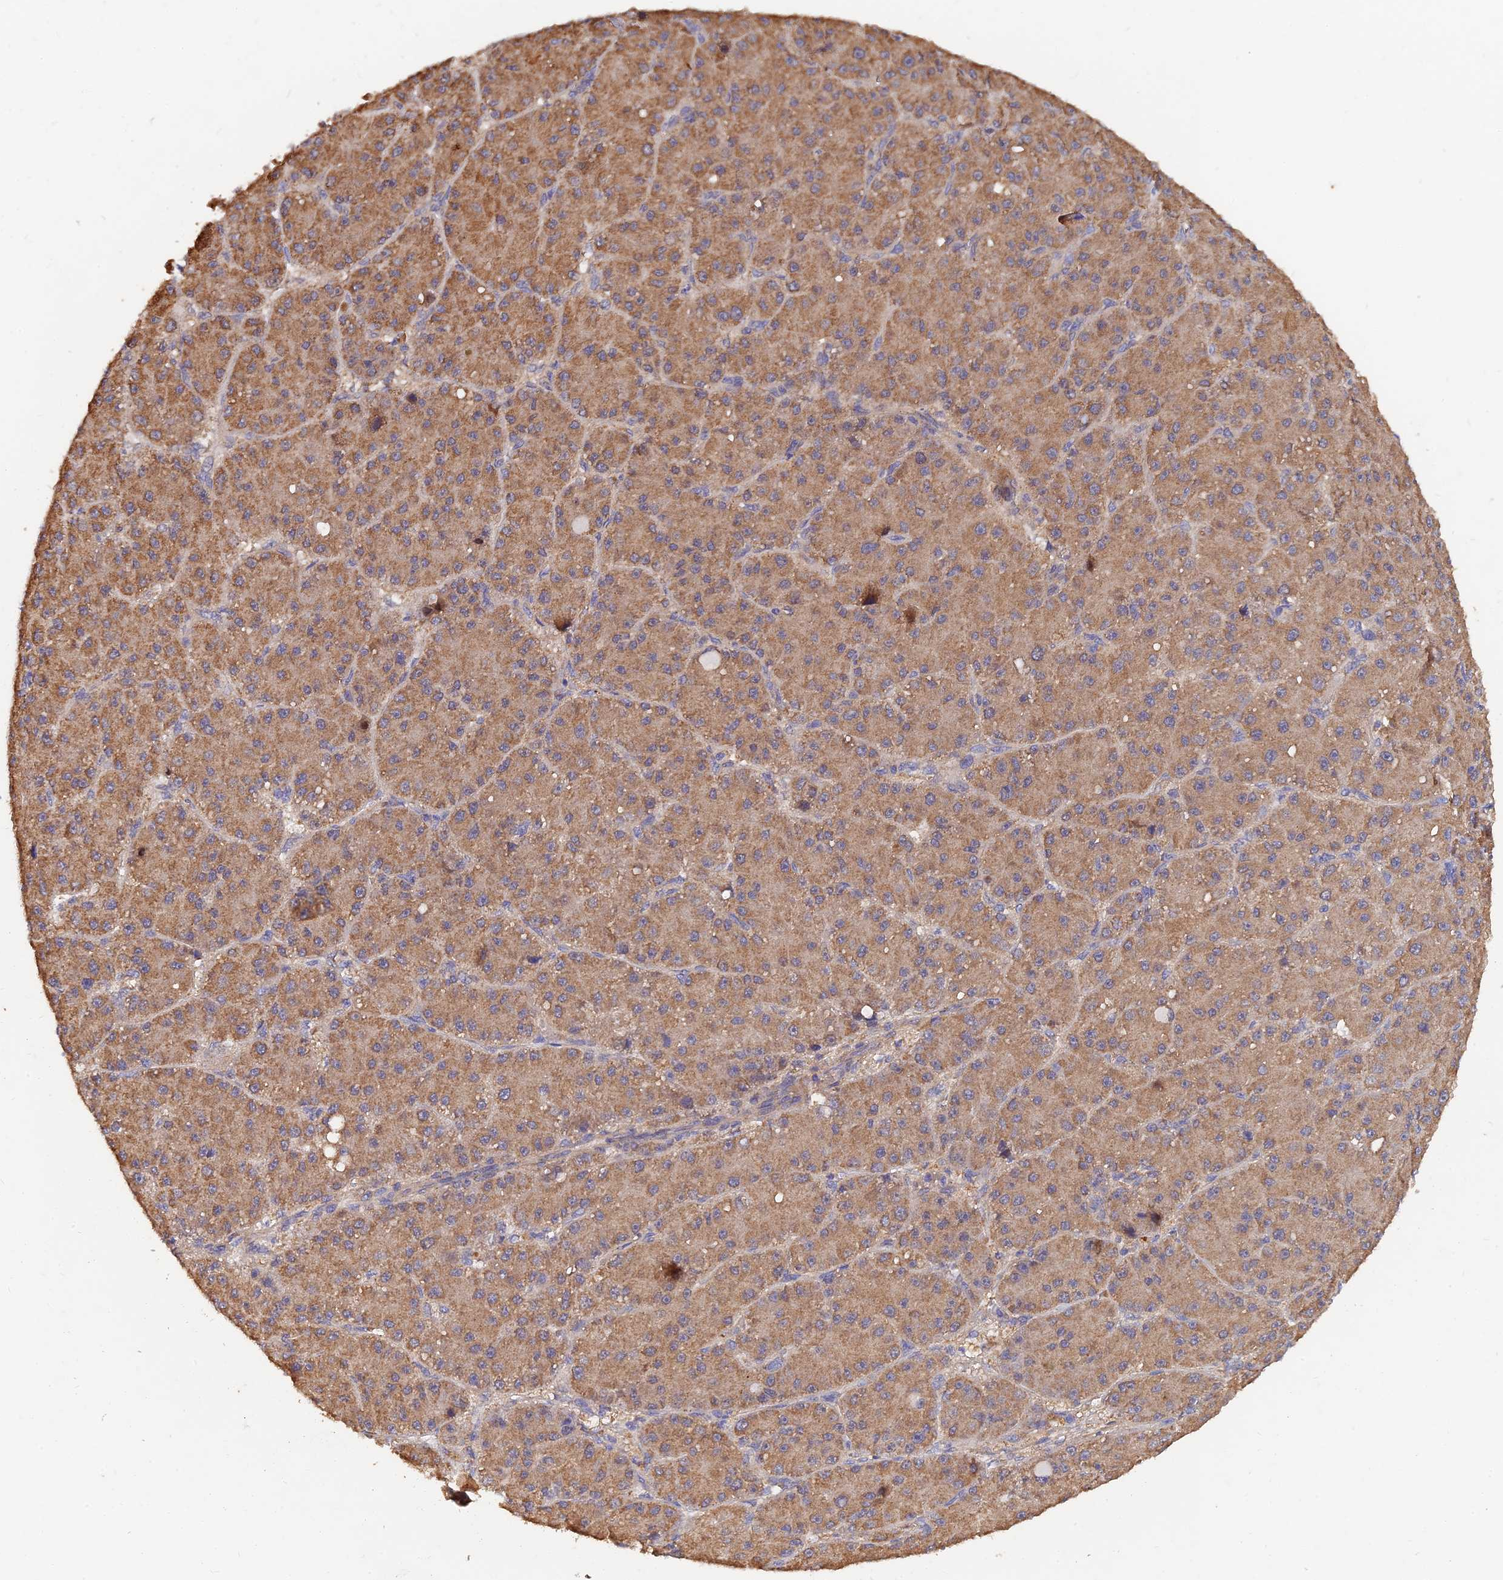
{"staining": {"intensity": "moderate", "quantity": ">75%", "location": "cytoplasmic/membranous"}, "tissue": "liver cancer", "cell_type": "Tumor cells", "image_type": "cancer", "snomed": [{"axis": "morphology", "description": "Carcinoma, Hepatocellular, NOS"}, {"axis": "topography", "description": "Liver"}], "caption": "Moderate cytoplasmic/membranous staining for a protein is identified in about >75% of tumor cells of liver hepatocellular carcinoma using IHC.", "gene": "SLC38A11", "patient": {"sex": "male", "age": 67}}